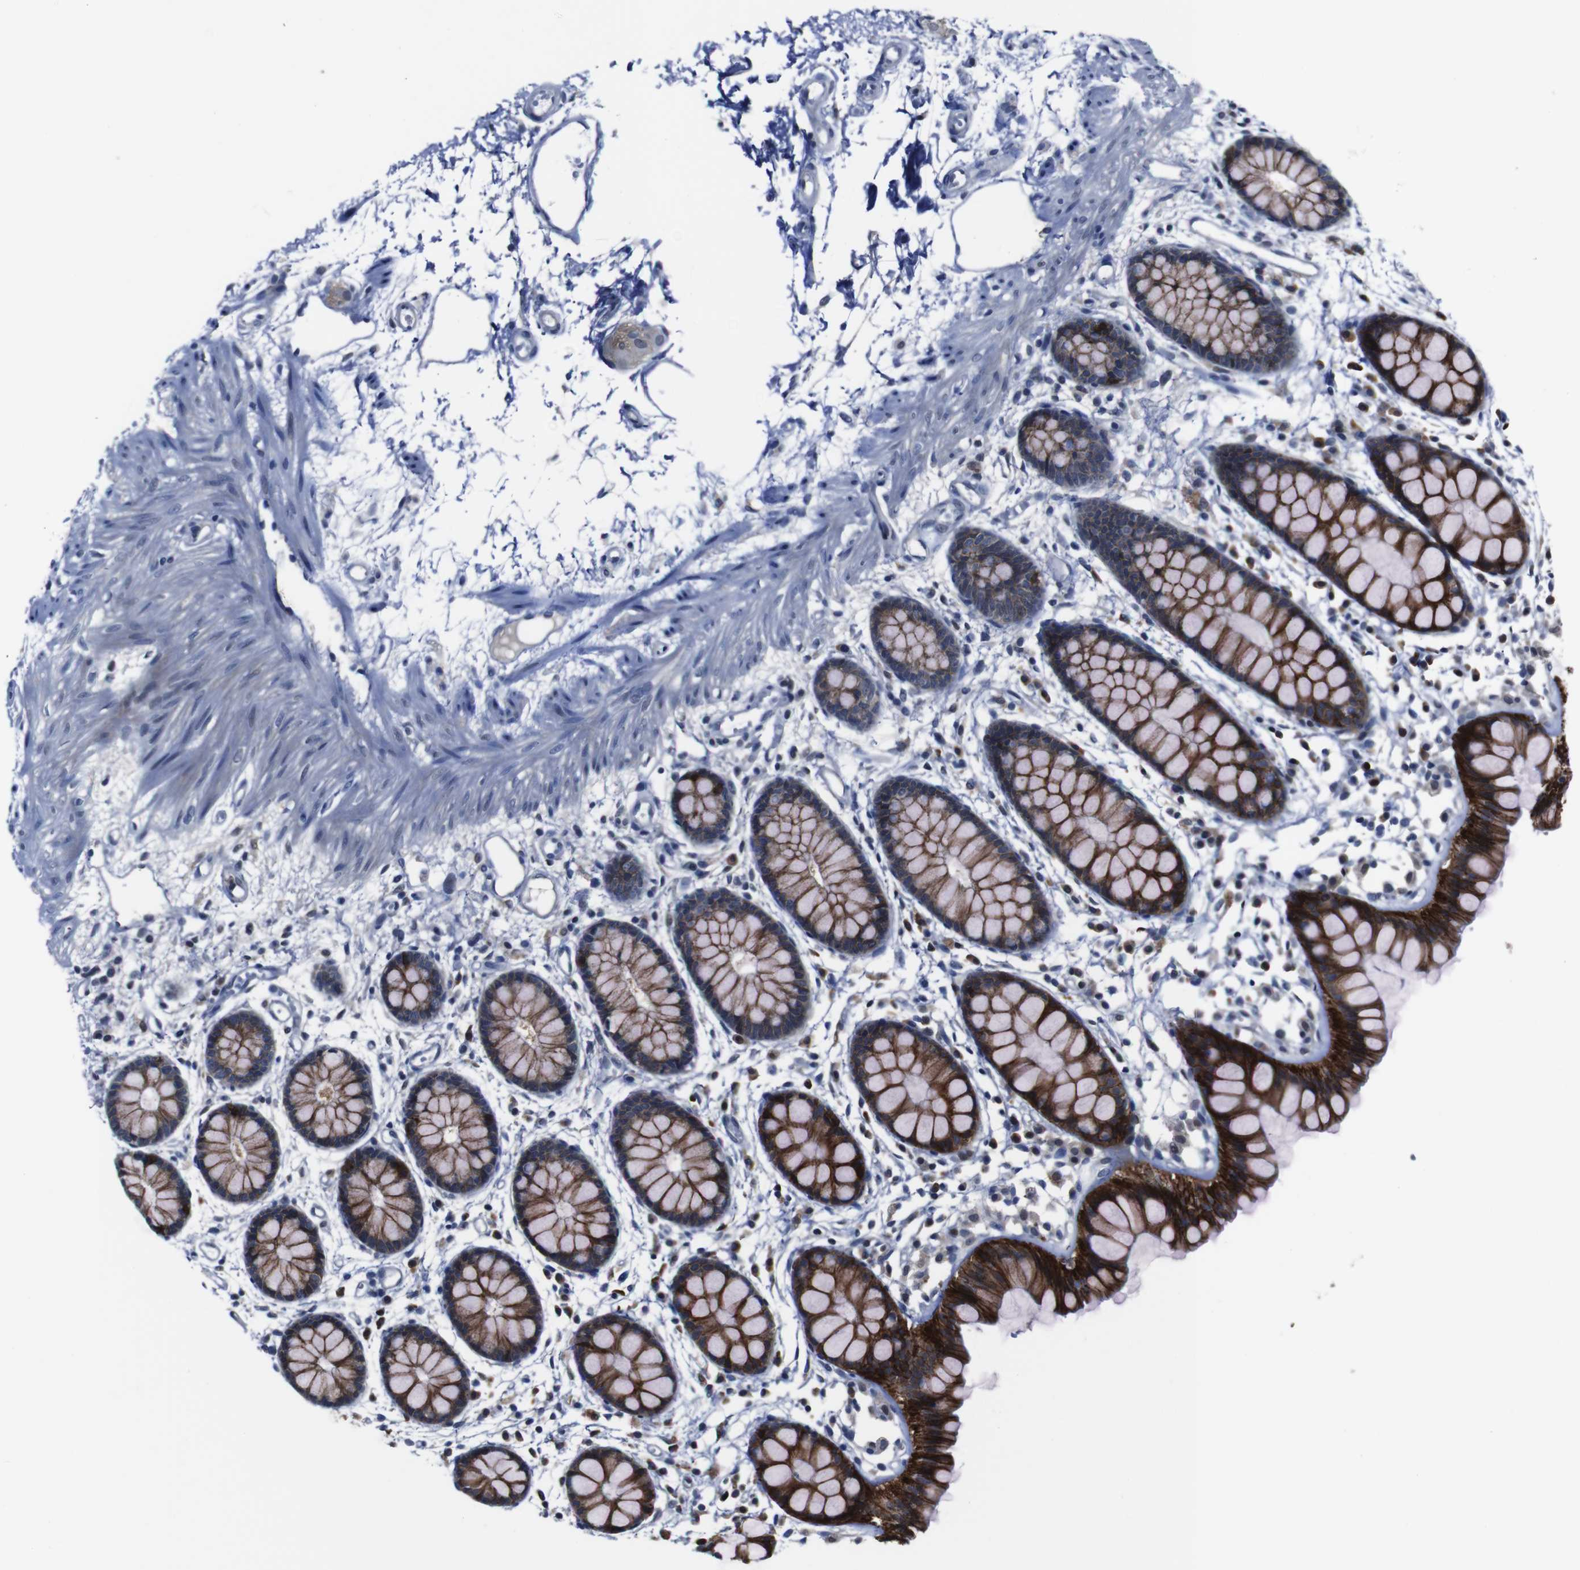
{"staining": {"intensity": "strong", "quantity": "25%-75%", "location": "cytoplasmic/membranous"}, "tissue": "rectum", "cell_type": "Glandular cells", "image_type": "normal", "snomed": [{"axis": "morphology", "description": "Normal tissue, NOS"}, {"axis": "topography", "description": "Rectum"}], "caption": "The micrograph reveals immunohistochemical staining of unremarkable rectum. There is strong cytoplasmic/membranous staining is appreciated in about 25%-75% of glandular cells. (Stains: DAB in brown, nuclei in blue, Microscopy: brightfield microscopy at high magnification).", "gene": "SEMA4B", "patient": {"sex": "female", "age": 66}}